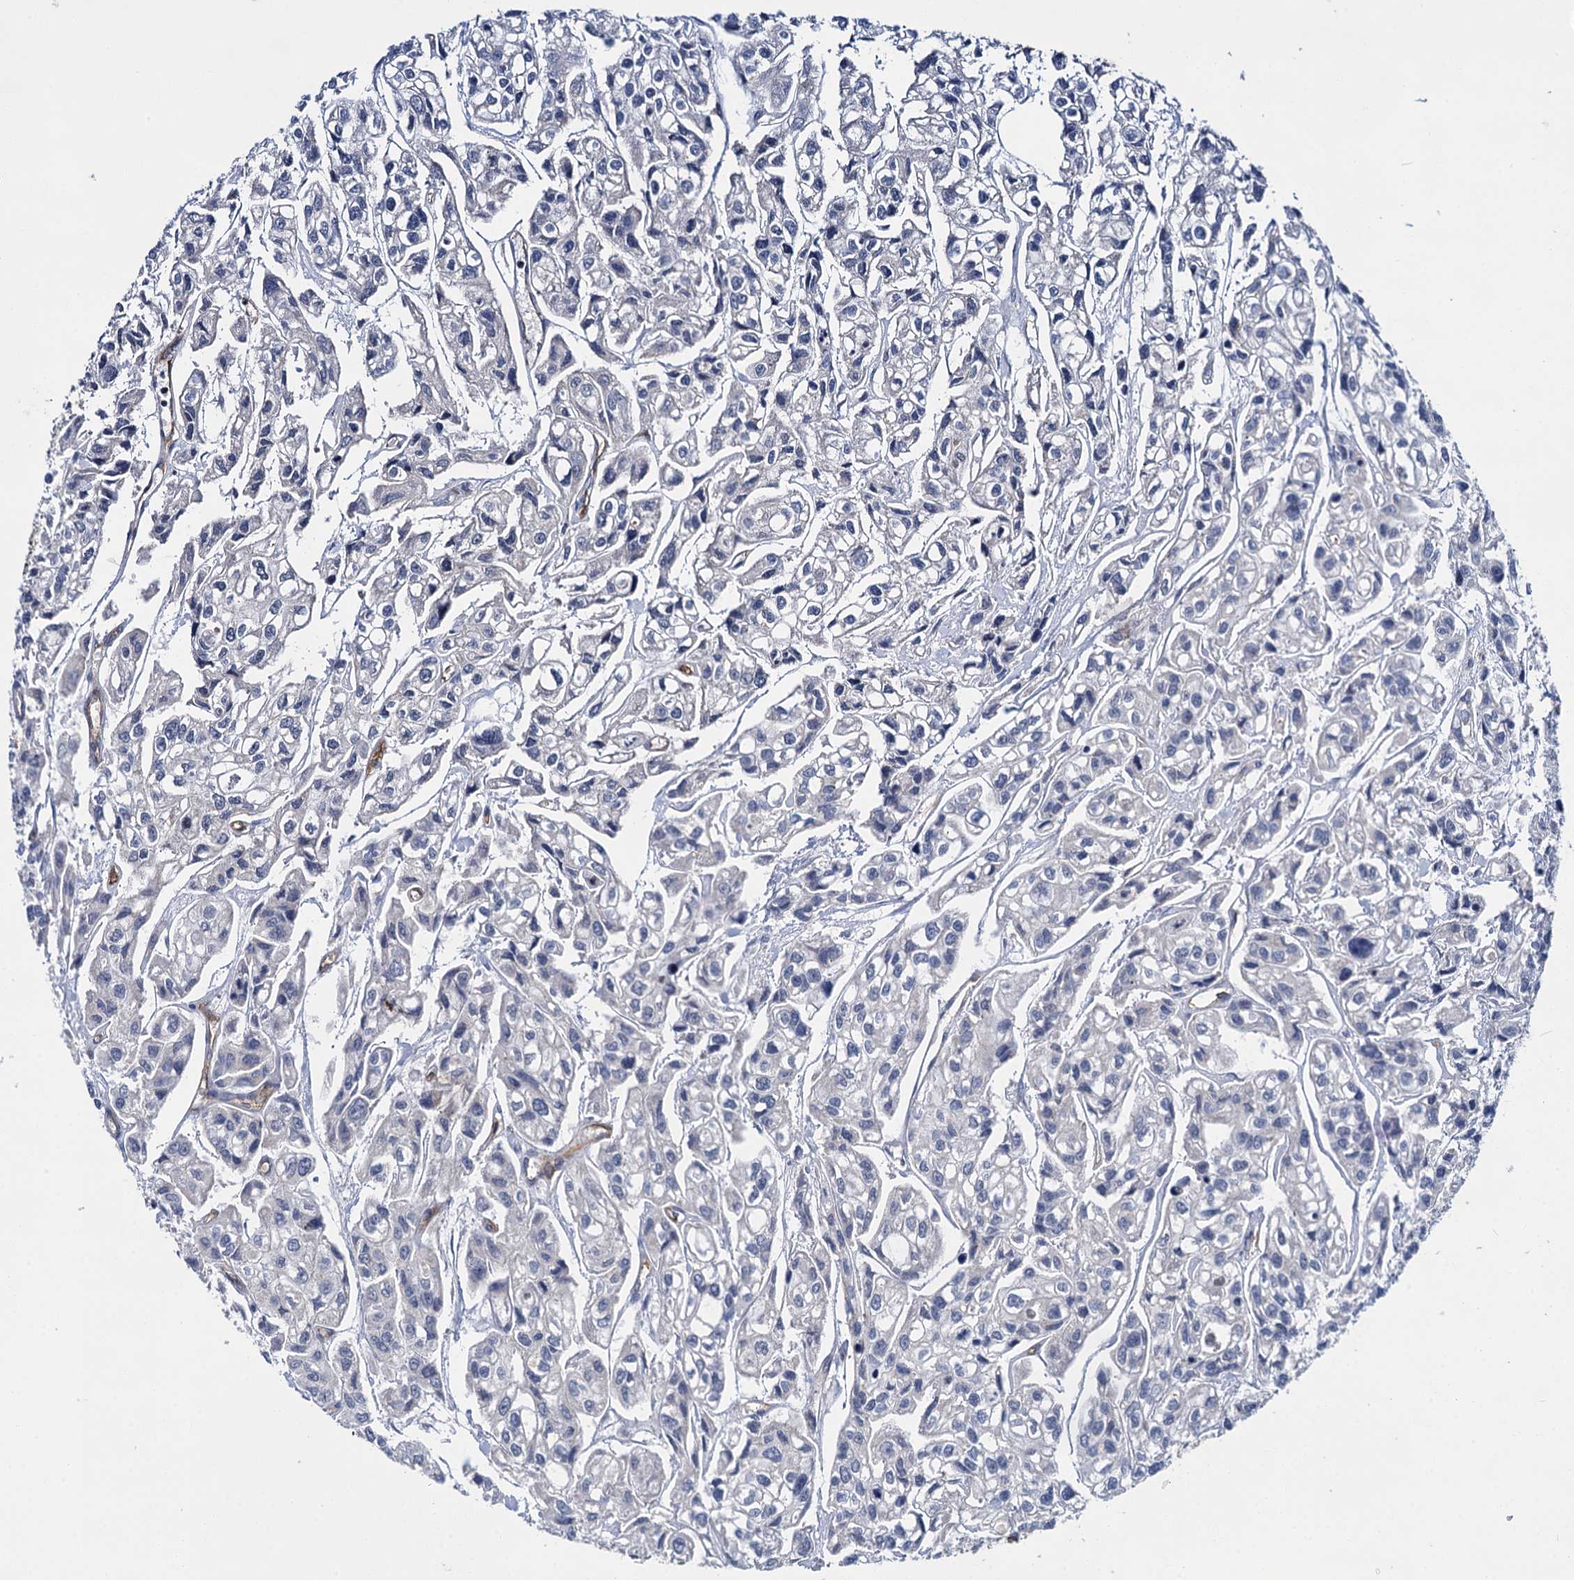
{"staining": {"intensity": "negative", "quantity": "none", "location": "none"}, "tissue": "urothelial cancer", "cell_type": "Tumor cells", "image_type": "cancer", "snomed": [{"axis": "morphology", "description": "Urothelial carcinoma, High grade"}, {"axis": "topography", "description": "Urinary bladder"}], "caption": "A micrograph of human urothelial carcinoma (high-grade) is negative for staining in tumor cells.", "gene": "ABLIM1", "patient": {"sex": "male", "age": 67}}